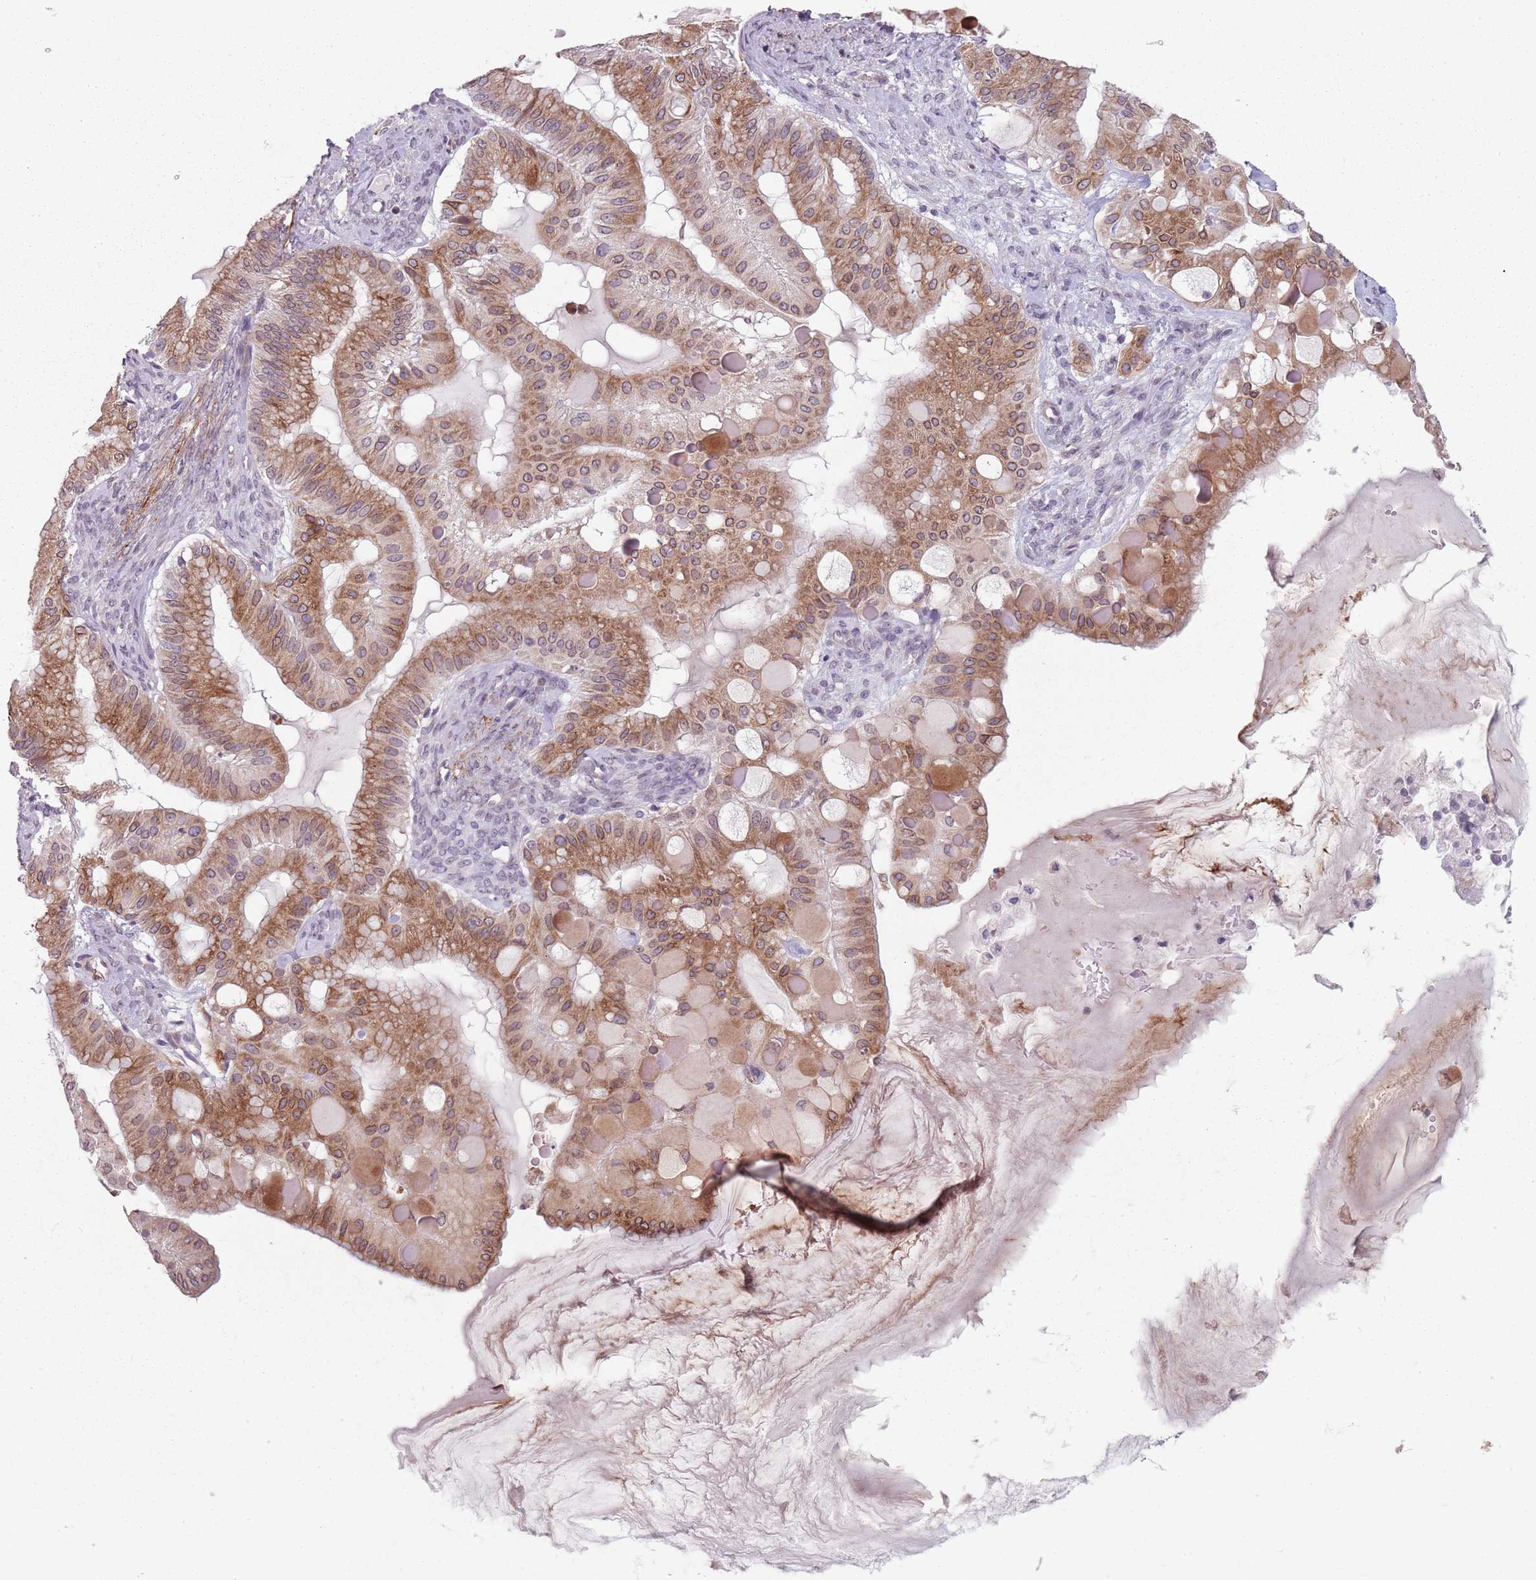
{"staining": {"intensity": "moderate", "quantity": ">75%", "location": "cytoplasmic/membranous"}, "tissue": "ovarian cancer", "cell_type": "Tumor cells", "image_type": "cancer", "snomed": [{"axis": "morphology", "description": "Cystadenocarcinoma, mucinous, NOS"}, {"axis": "topography", "description": "Ovary"}], "caption": "Protein analysis of mucinous cystadenocarcinoma (ovarian) tissue exhibits moderate cytoplasmic/membranous staining in approximately >75% of tumor cells.", "gene": "TMC4", "patient": {"sex": "female", "age": 61}}